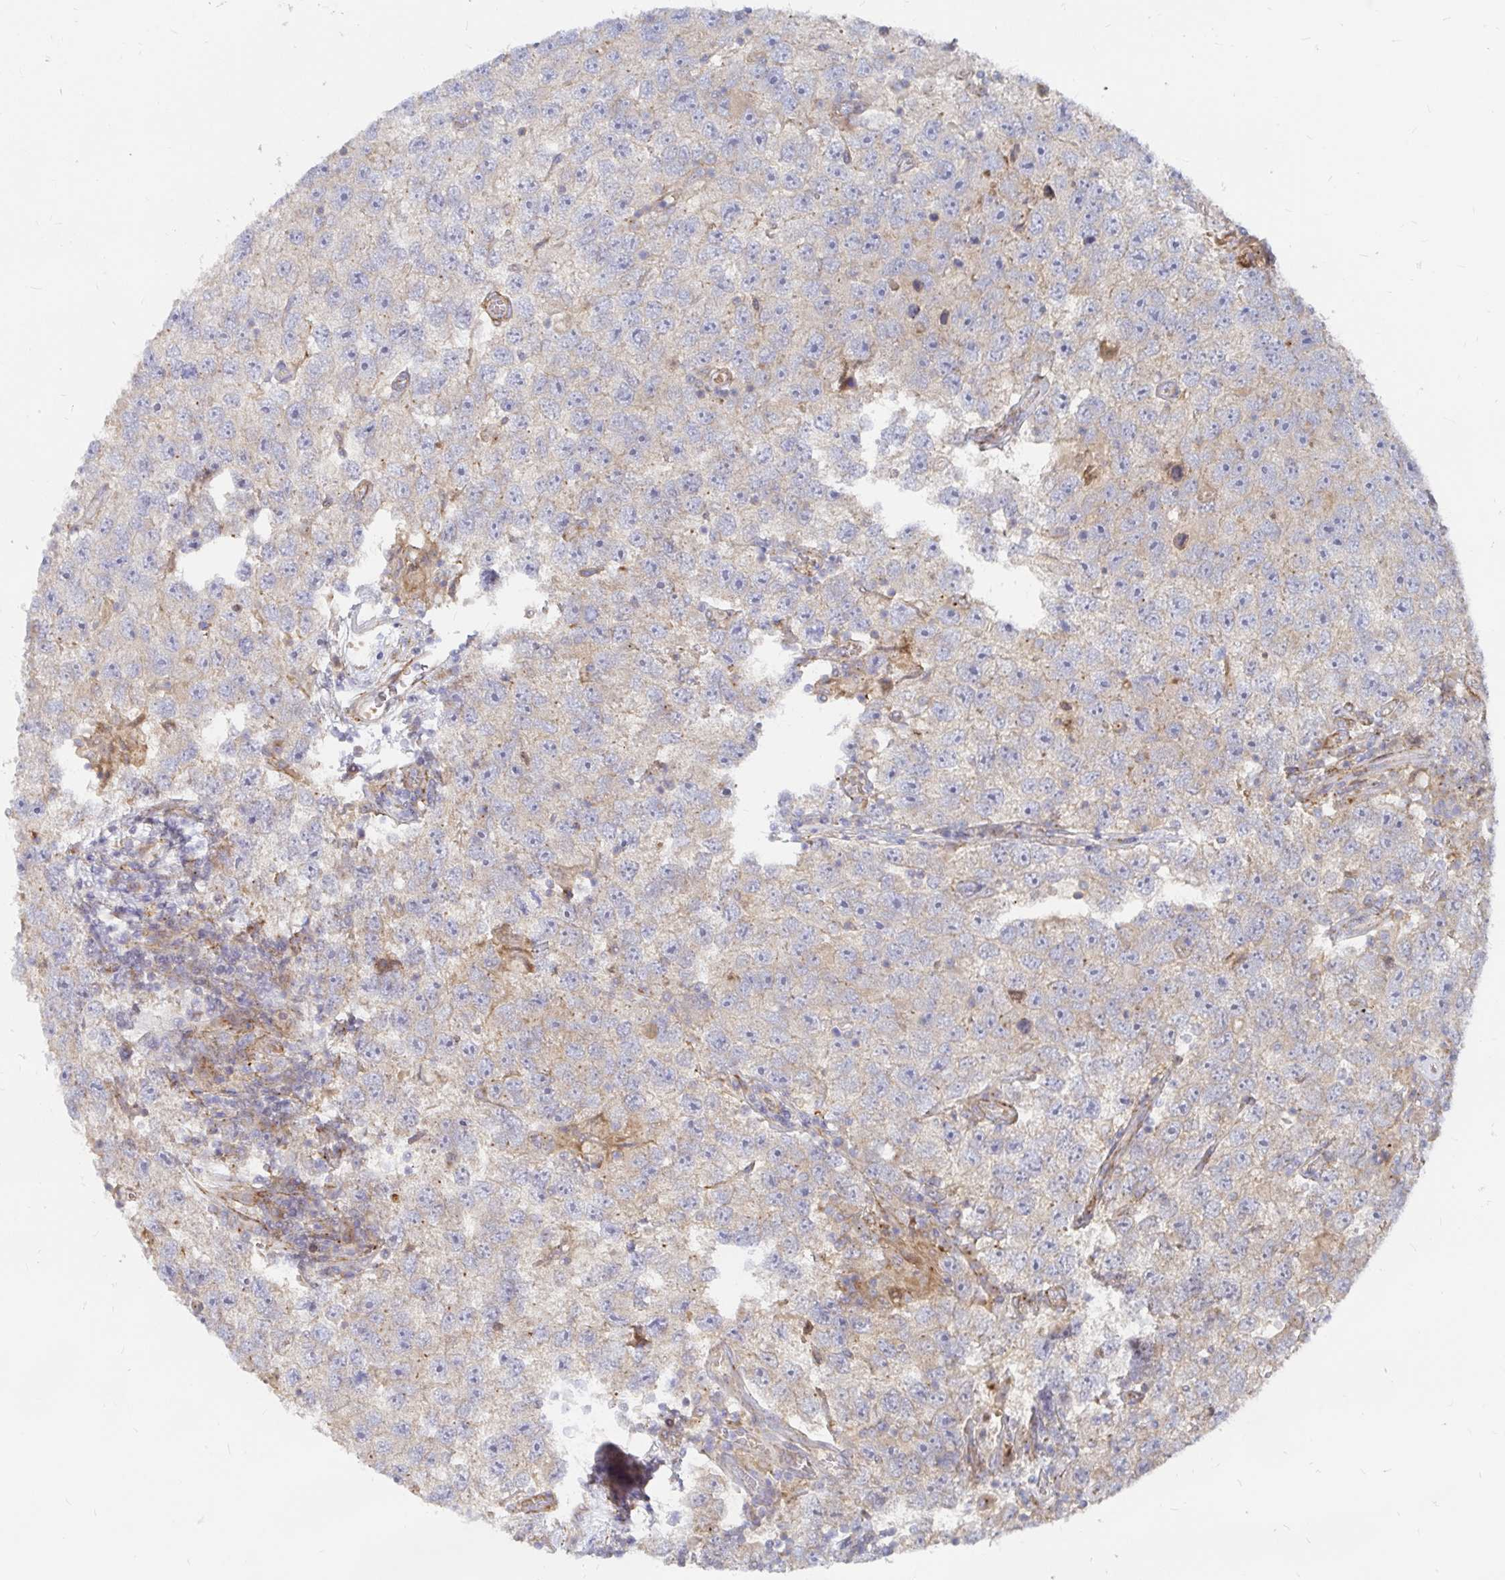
{"staining": {"intensity": "negative", "quantity": "none", "location": "none"}, "tissue": "testis cancer", "cell_type": "Tumor cells", "image_type": "cancer", "snomed": [{"axis": "morphology", "description": "Seminoma, NOS"}, {"axis": "topography", "description": "Testis"}], "caption": "IHC photomicrograph of human testis seminoma stained for a protein (brown), which demonstrates no staining in tumor cells.", "gene": "KCTD19", "patient": {"sex": "male", "age": 26}}